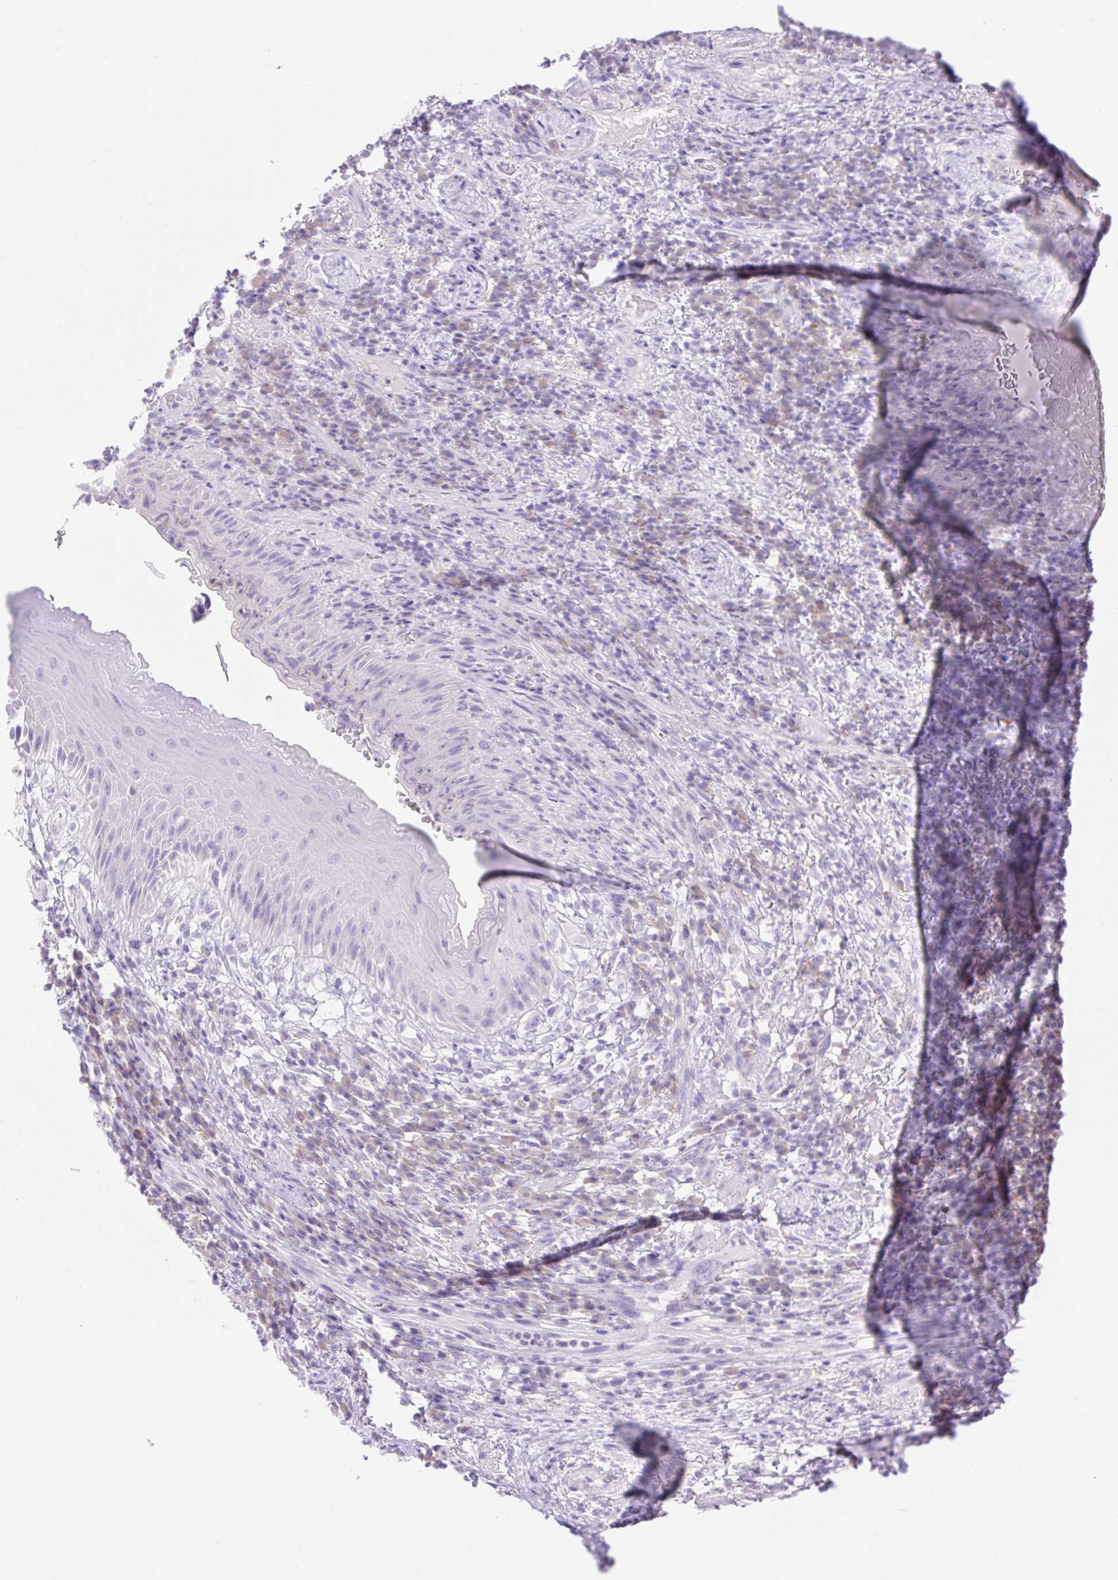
{"staining": {"intensity": "negative", "quantity": "none", "location": "none"}, "tissue": "skin", "cell_type": "Epidermal cells", "image_type": "normal", "snomed": [{"axis": "morphology", "description": "Normal tissue, NOS"}, {"axis": "topography", "description": "Anal"}], "caption": "Histopathology image shows no significant protein staining in epidermal cells of normal skin.", "gene": "SLC25A40", "patient": {"sex": "male", "age": 78}}